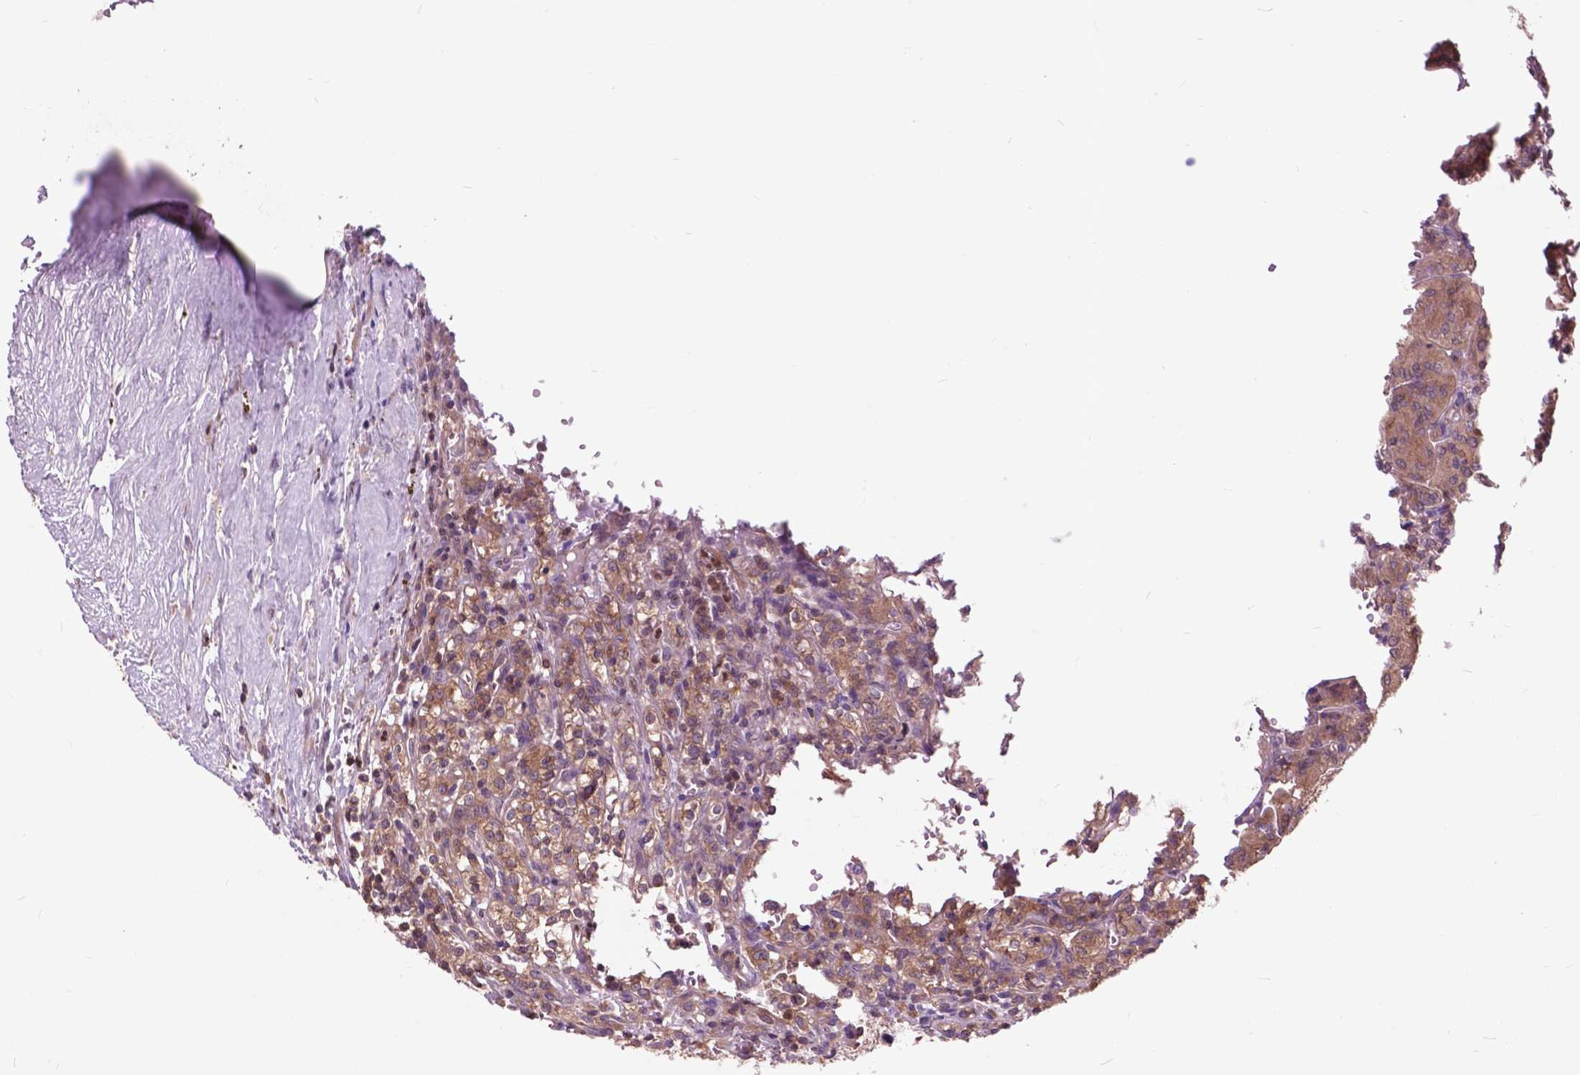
{"staining": {"intensity": "moderate", "quantity": ">75%", "location": "cytoplasmic/membranous"}, "tissue": "renal cancer", "cell_type": "Tumor cells", "image_type": "cancer", "snomed": [{"axis": "morphology", "description": "Adenocarcinoma, NOS"}, {"axis": "topography", "description": "Kidney"}], "caption": "Immunohistochemistry (IHC) staining of renal cancer, which exhibits medium levels of moderate cytoplasmic/membranous positivity in about >75% of tumor cells indicating moderate cytoplasmic/membranous protein positivity. The staining was performed using DAB (brown) for protein detection and nuclei were counterstained in hematoxylin (blue).", "gene": "ARAF", "patient": {"sex": "male", "age": 36}}